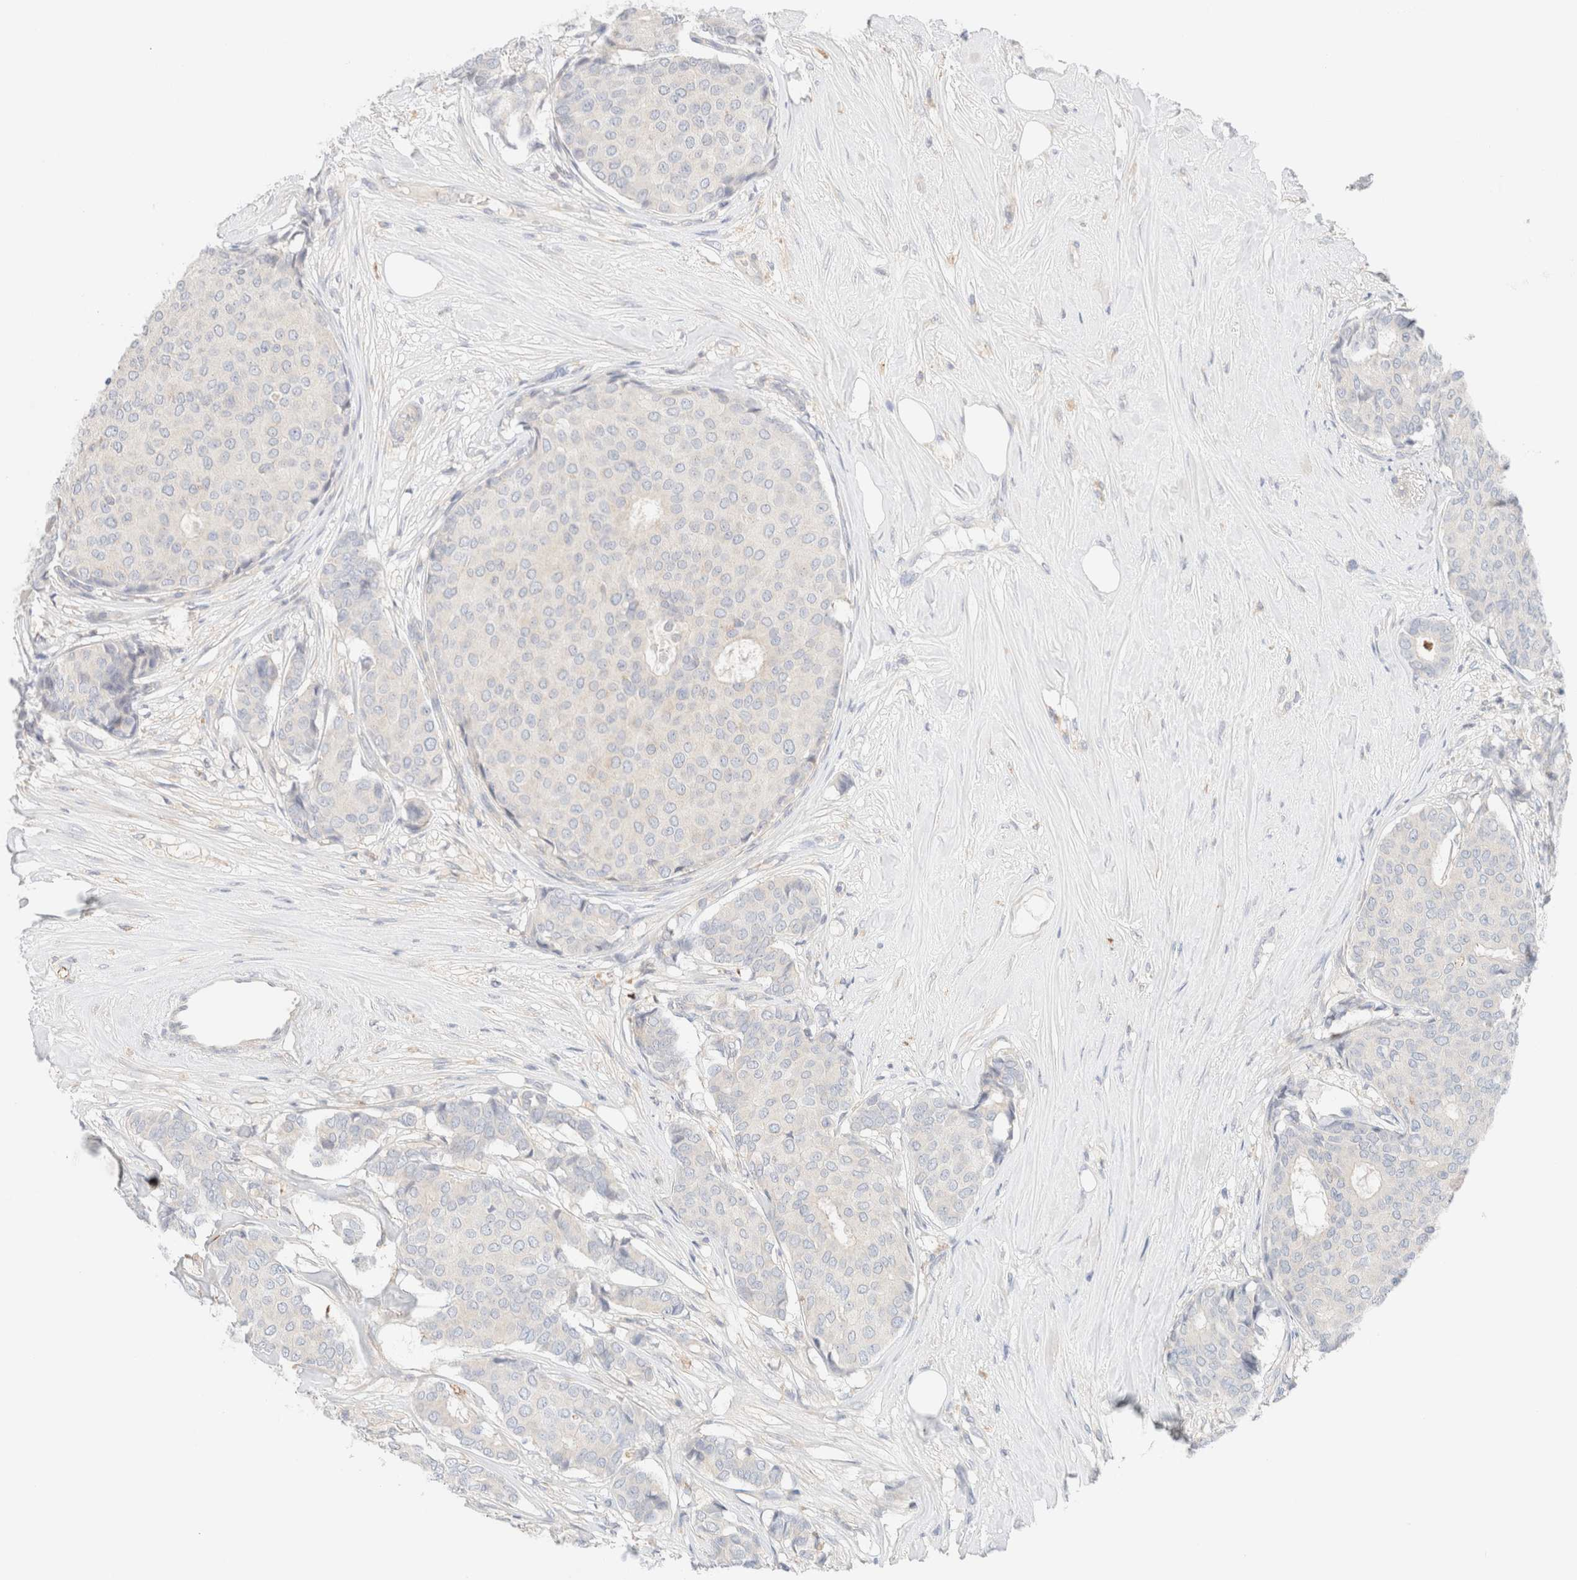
{"staining": {"intensity": "negative", "quantity": "none", "location": "none"}, "tissue": "breast cancer", "cell_type": "Tumor cells", "image_type": "cancer", "snomed": [{"axis": "morphology", "description": "Duct carcinoma"}, {"axis": "topography", "description": "Breast"}], "caption": "The image exhibits no significant positivity in tumor cells of infiltrating ductal carcinoma (breast). Nuclei are stained in blue.", "gene": "SARM1", "patient": {"sex": "female", "age": 75}}